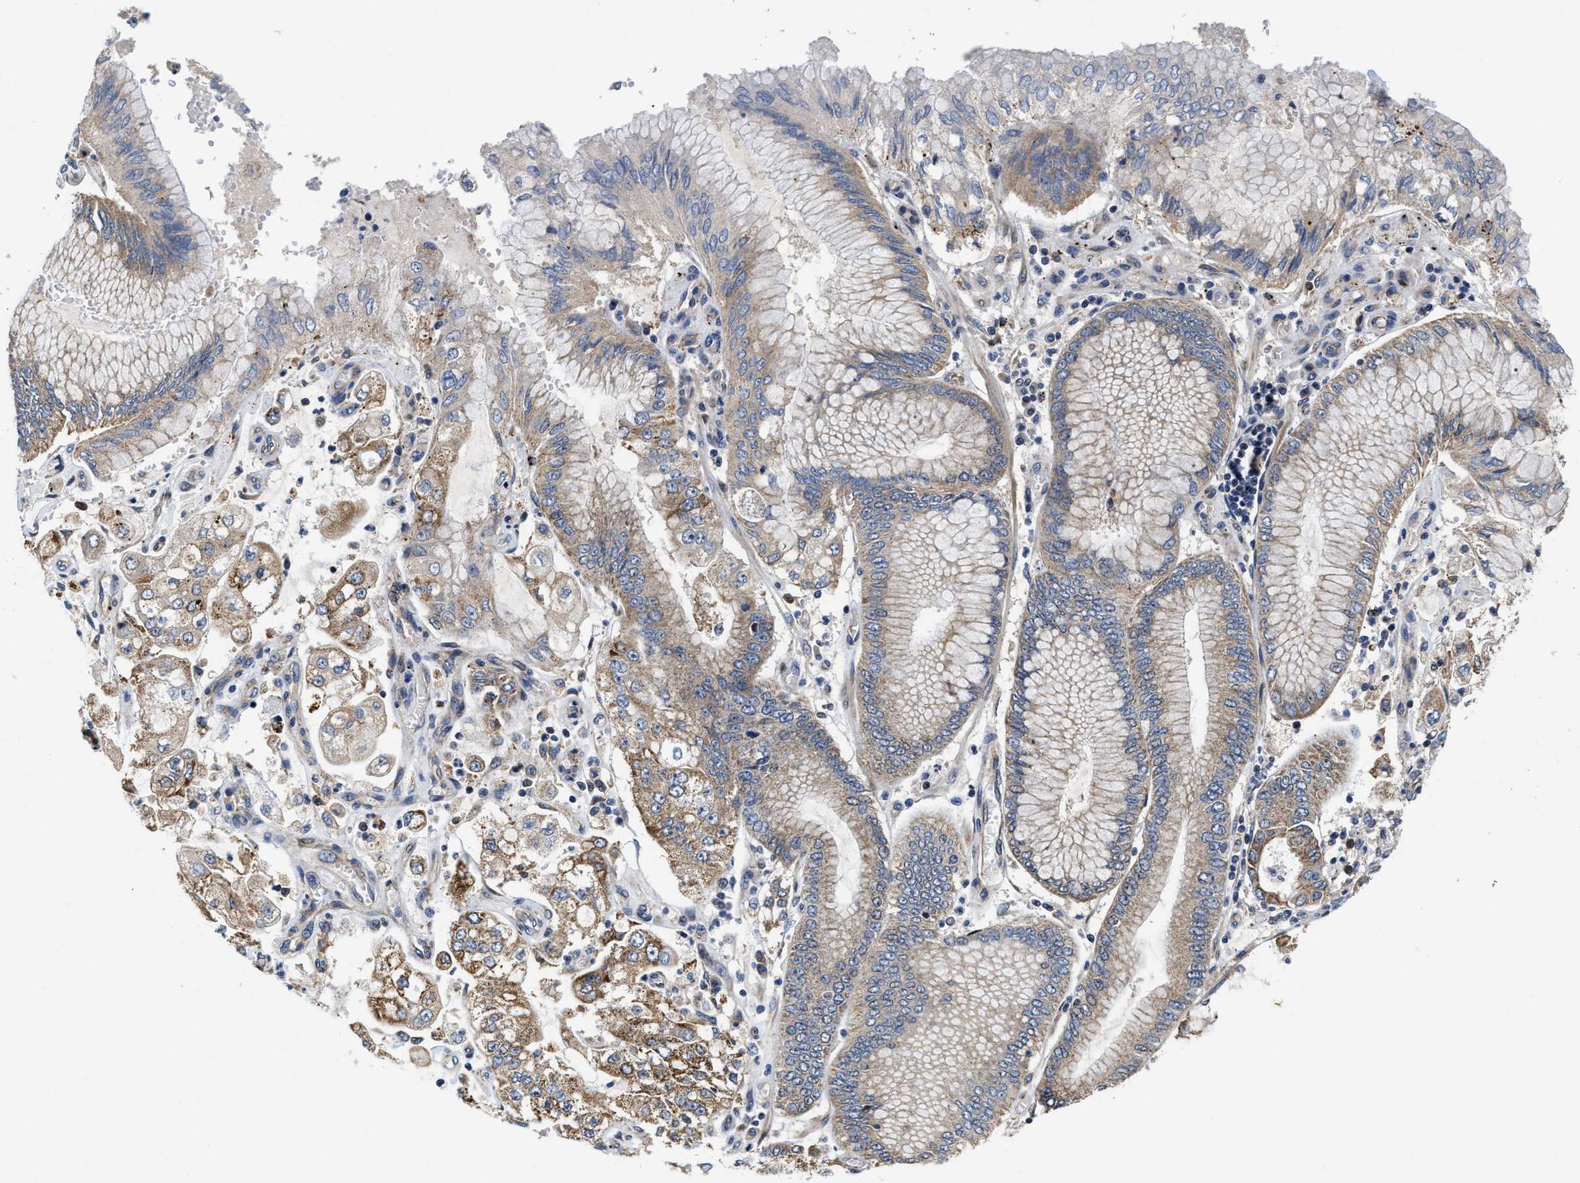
{"staining": {"intensity": "moderate", "quantity": ">75%", "location": "cytoplasmic/membranous"}, "tissue": "stomach cancer", "cell_type": "Tumor cells", "image_type": "cancer", "snomed": [{"axis": "morphology", "description": "Adenocarcinoma, NOS"}, {"axis": "topography", "description": "Stomach"}], "caption": "A photomicrograph of human stomach adenocarcinoma stained for a protein displays moderate cytoplasmic/membranous brown staining in tumor cells.", "gene": "SCYL2", "patient": {"sex": "male", "age": 76}}